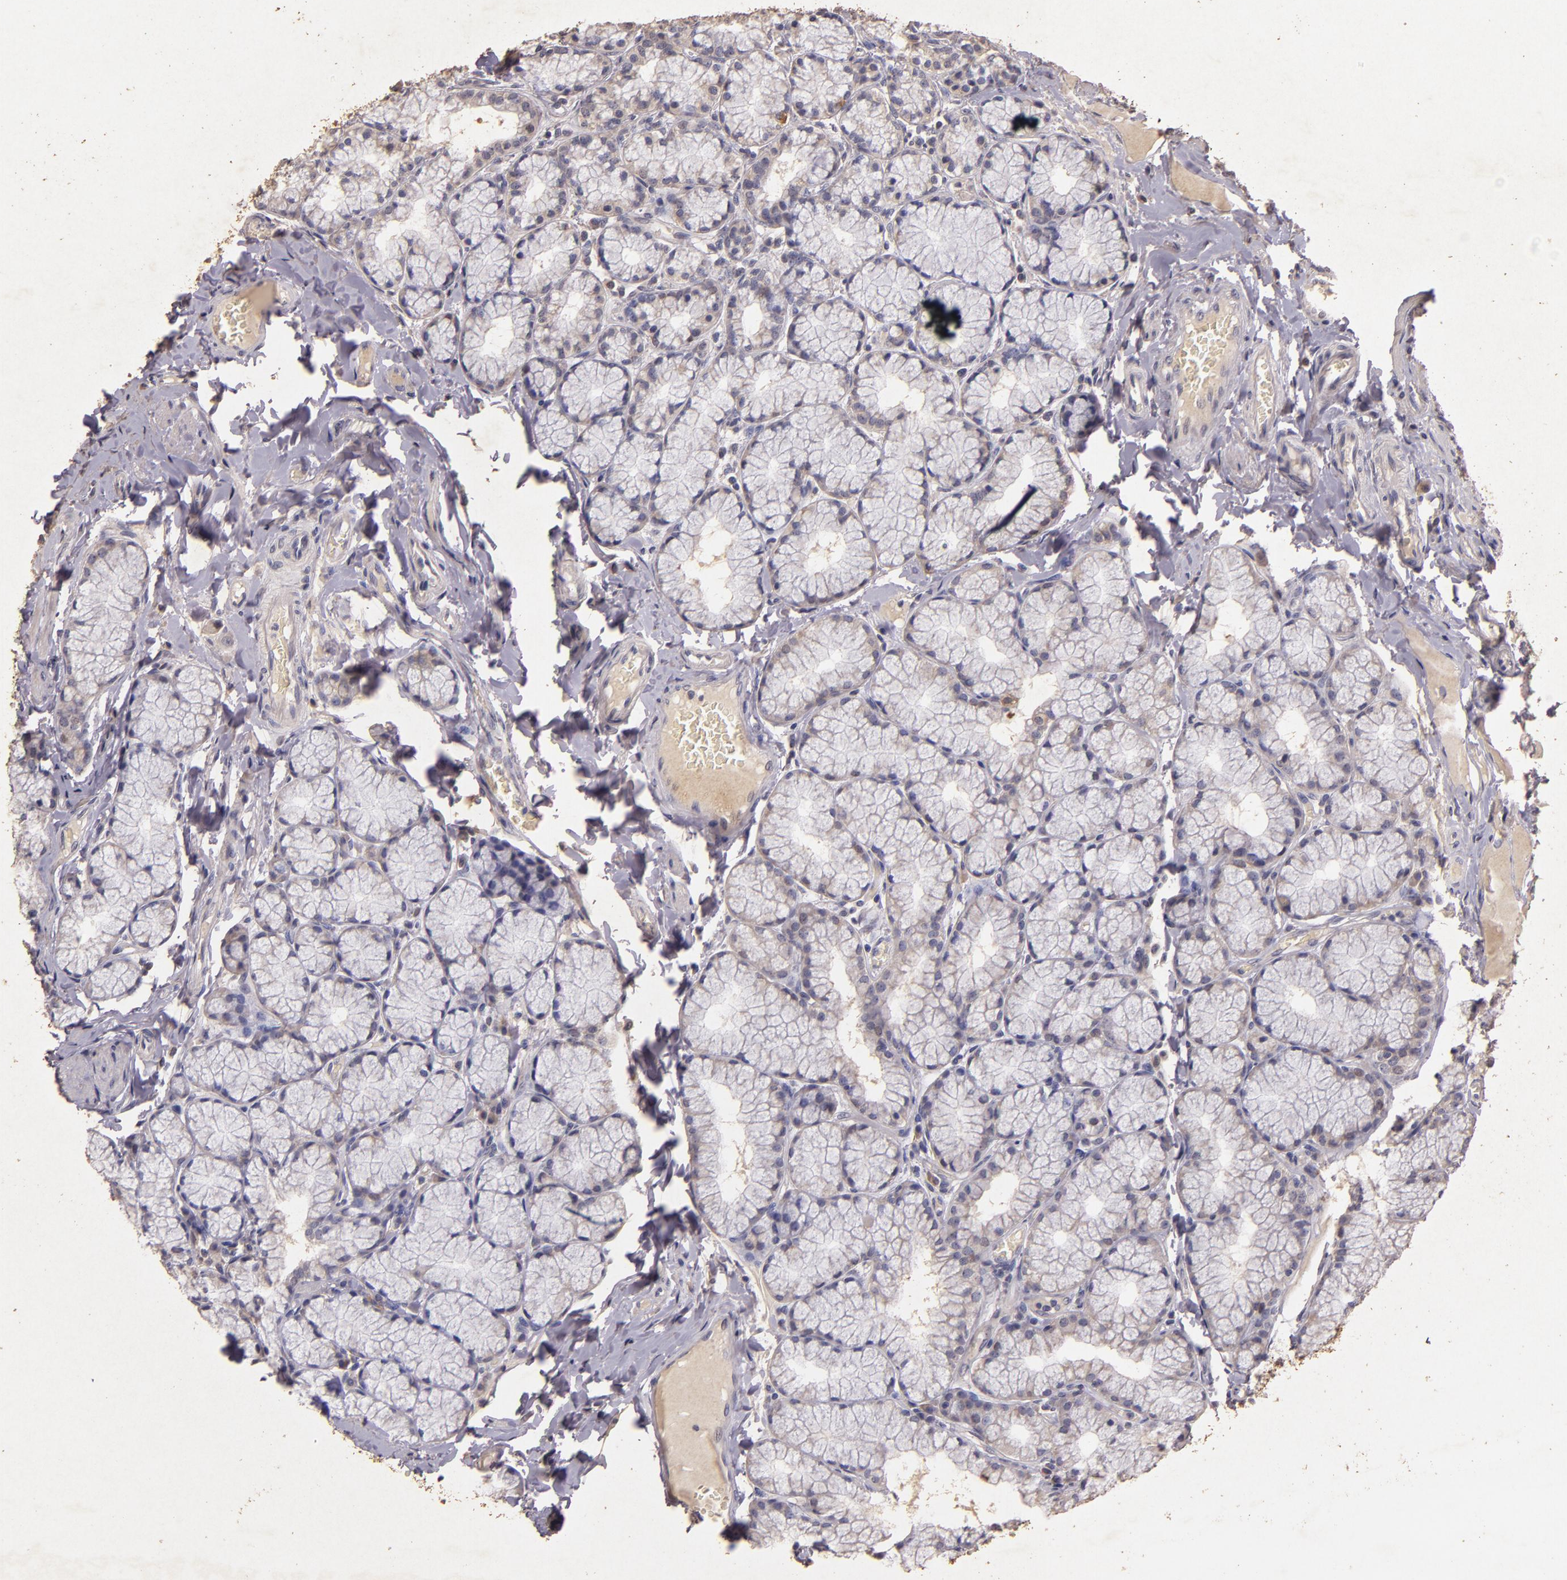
{"staining": {"intensity": "weak", "quantity": "25%-75%", "location": "cytoplasmic/membranous"}, "tissue": "duodenum", "cell_type": "Glandular cells", "image_type": "normal", "snomed": [{"axis": "morphology", "description": "Normal tissue, NOS"}, {"axis": "topography", "description": "Duodenum"}], "caption": "Weak cytoplasmic/membranous protein expression is appreciated in about 25%-75% of glandular cells in duodenum.", "gene": "BCL2L13", "patient": {"sex": "male", "age": 50}}